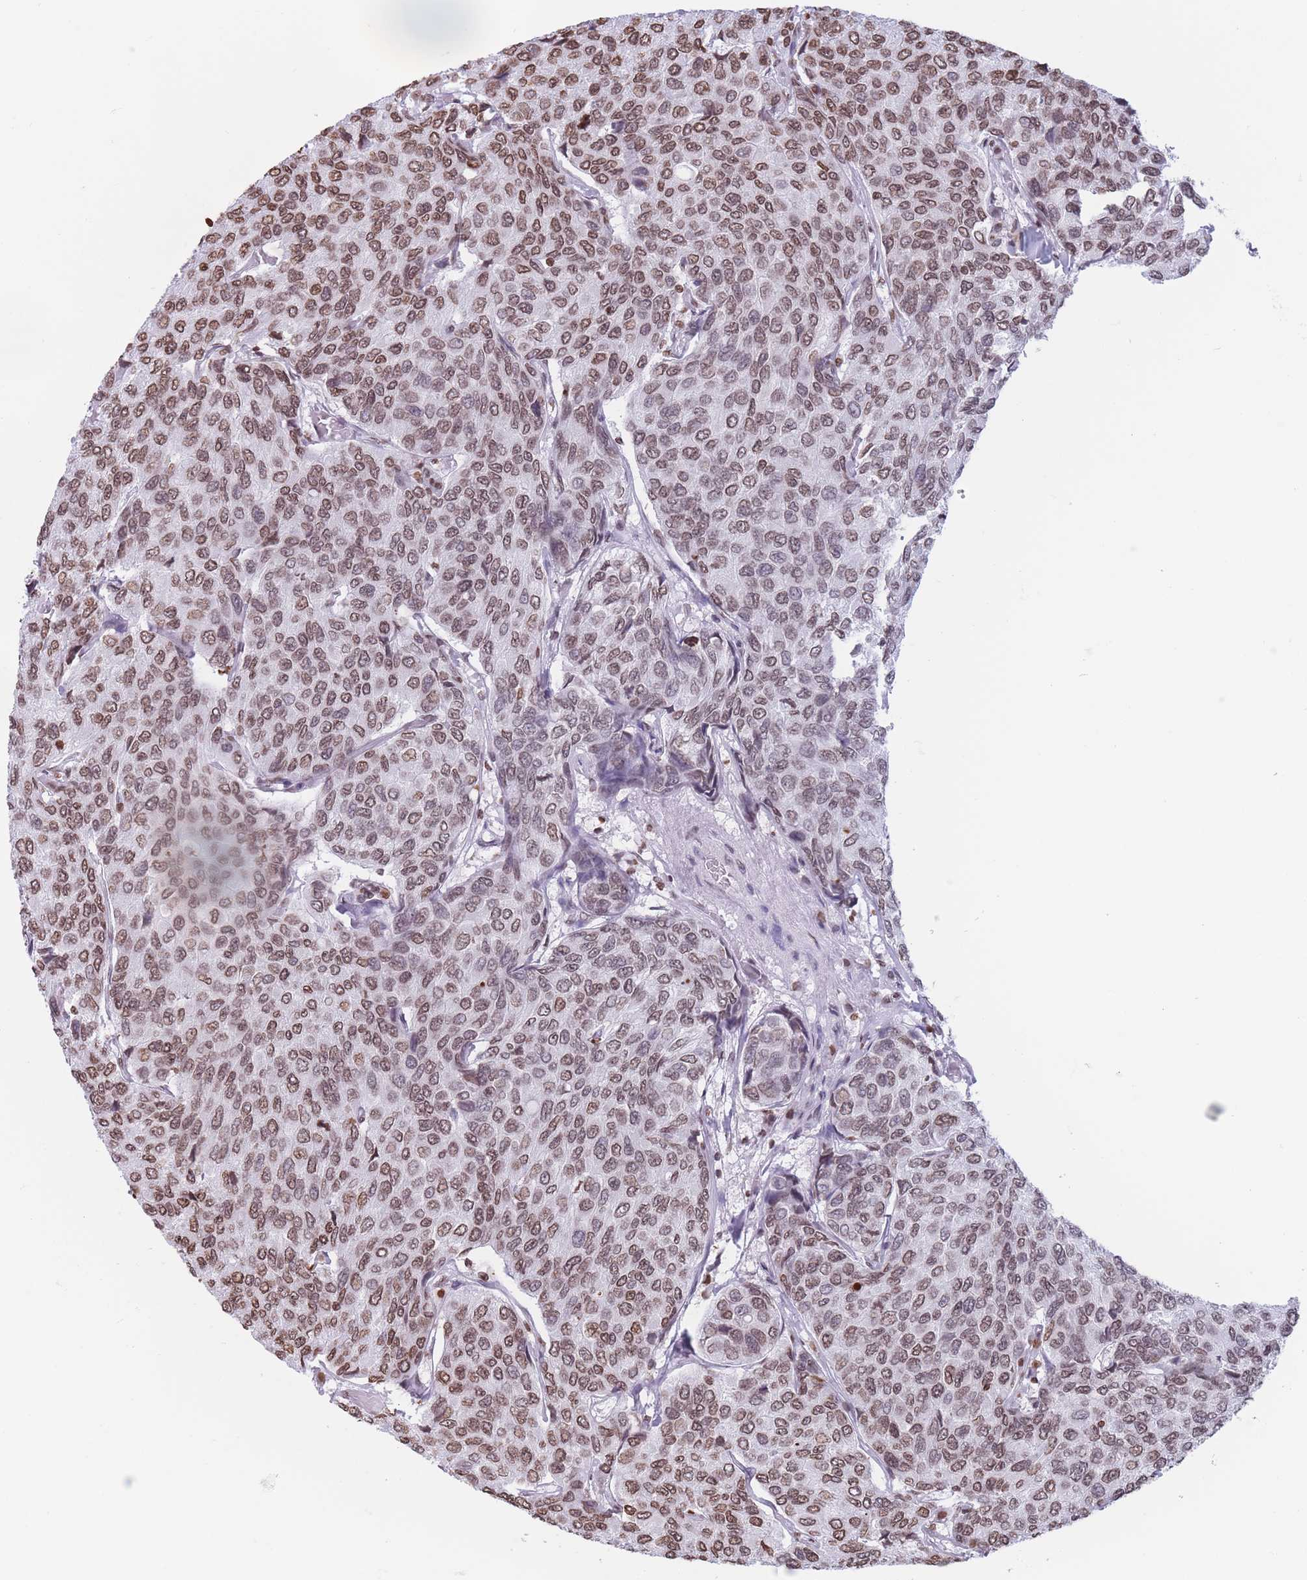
{"staining": {"intensity": "moderate", "quantity": ">75%", "location": "nuclear"}, "tissue": "breast cancer", "cell_type": "Tumor cells", "image_type": "cancer", "snomed": [{"axis": "morphology", "description": "Duct carcinoma"}, {"axis": "topography", "description": "Breast"}], "caption": "Protein expression analysis of human breast cancer (intraductal carcinoma) reveals moderate nuclear positivity in approximately >75% of tumor cells.", "gene": "RYK", "patient": {"sex": "female", "age": 55}}